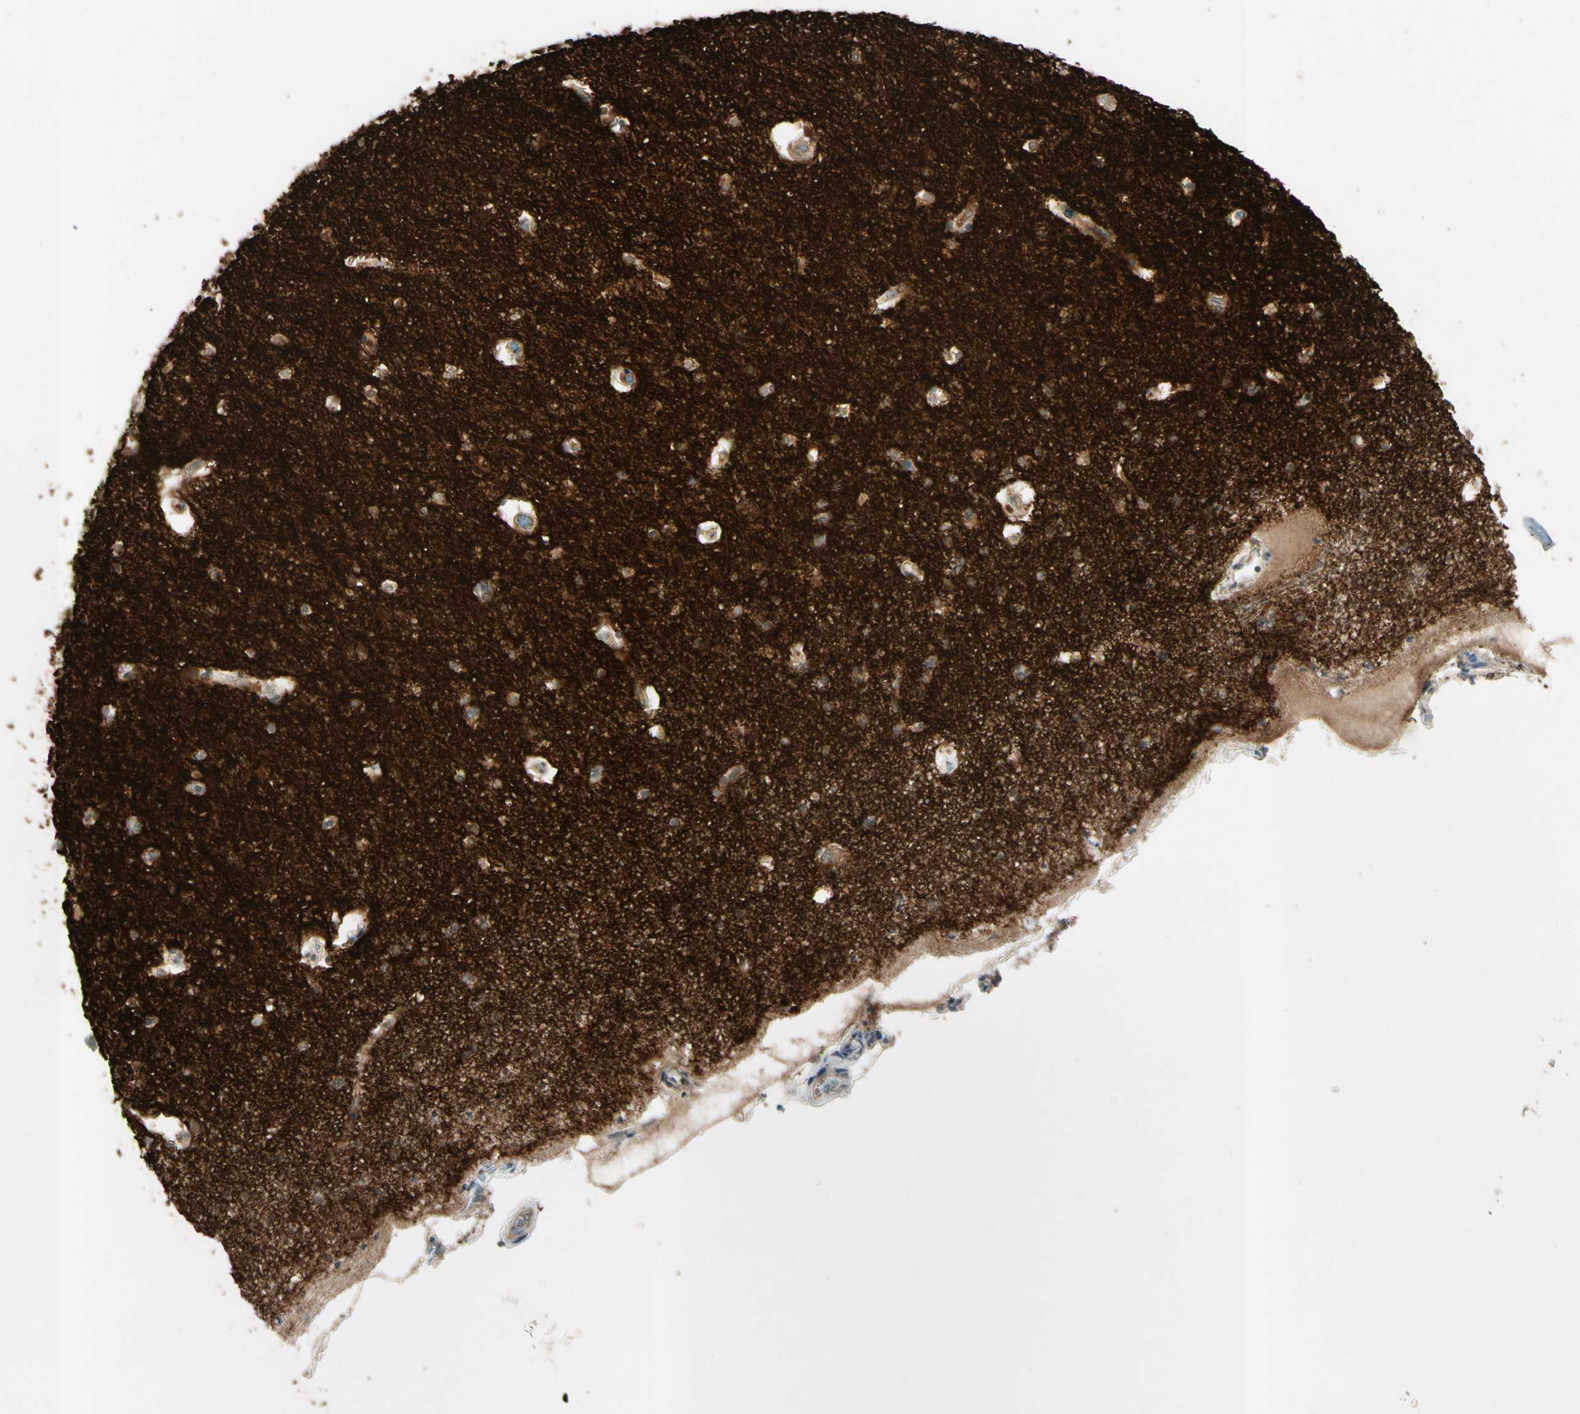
{"staining": {"intensity": "moderate", "quantity": ">75%", "location": "cytoplasmic/membranous"}, "tissue": "hippocampus", "cell_type": "Glial cells", "image_type": "normal", "snomed": [{"axis": "morphology", "description": "Normal tissue, NOS"}, {"axis": "topography", "description": "Hippocampus"}], "caption": "IHC staining of benign hippocampus, which shows medium levels of moderate cytoplasmic/membranous positivity in about >75% of glial cells indicating moderate cytoplasmic/membranous protein staining. The staining was performed using DAB (3,3'-diaminobenzidine) (brown) for protein detection and nuclei were counterstained in hematoxylin (blue).", "gene": "ICAM5", "patient": {"sex": "female", "age": 54}}